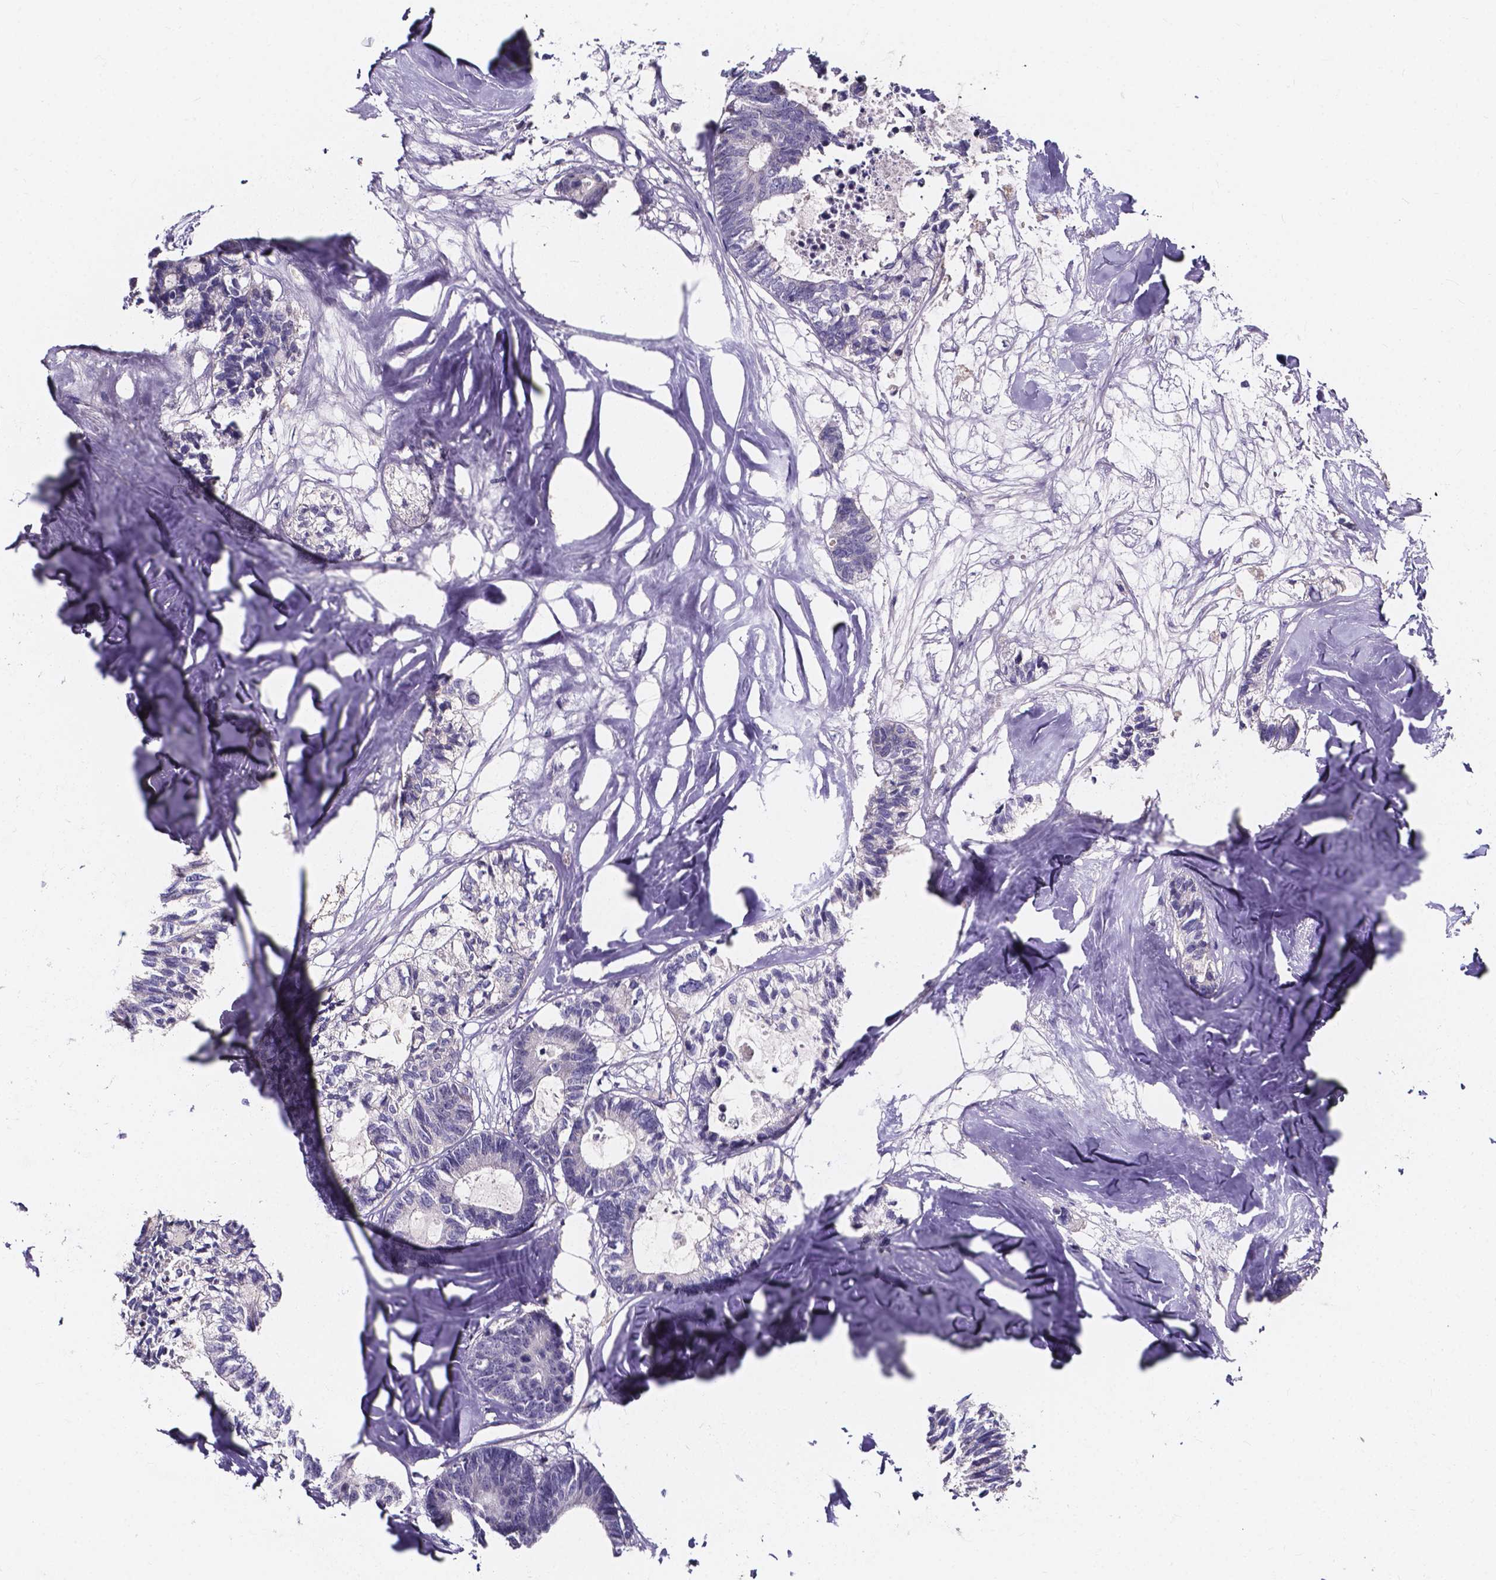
{"staining": {"intensity": "negative", "quantity": "none", "location": "none"}, "tissue": "colorectal cancer", "cell_type": "Tumor cells", "image_type": "cancer", "snomed": [{"axis": "morphology", "description": "Adenocarcinoma, NOS"}, {"axis": "topography", "description": "Colon"}, {"axis": "topography", "description": "Rectum"}], "caption": "Immunohistochemistry (IHC) of human colorectal cancer exhibits no positivity in tumor cells.", "gene": "SPOCD1", "patient": {"sex": "male", "age": 57}}